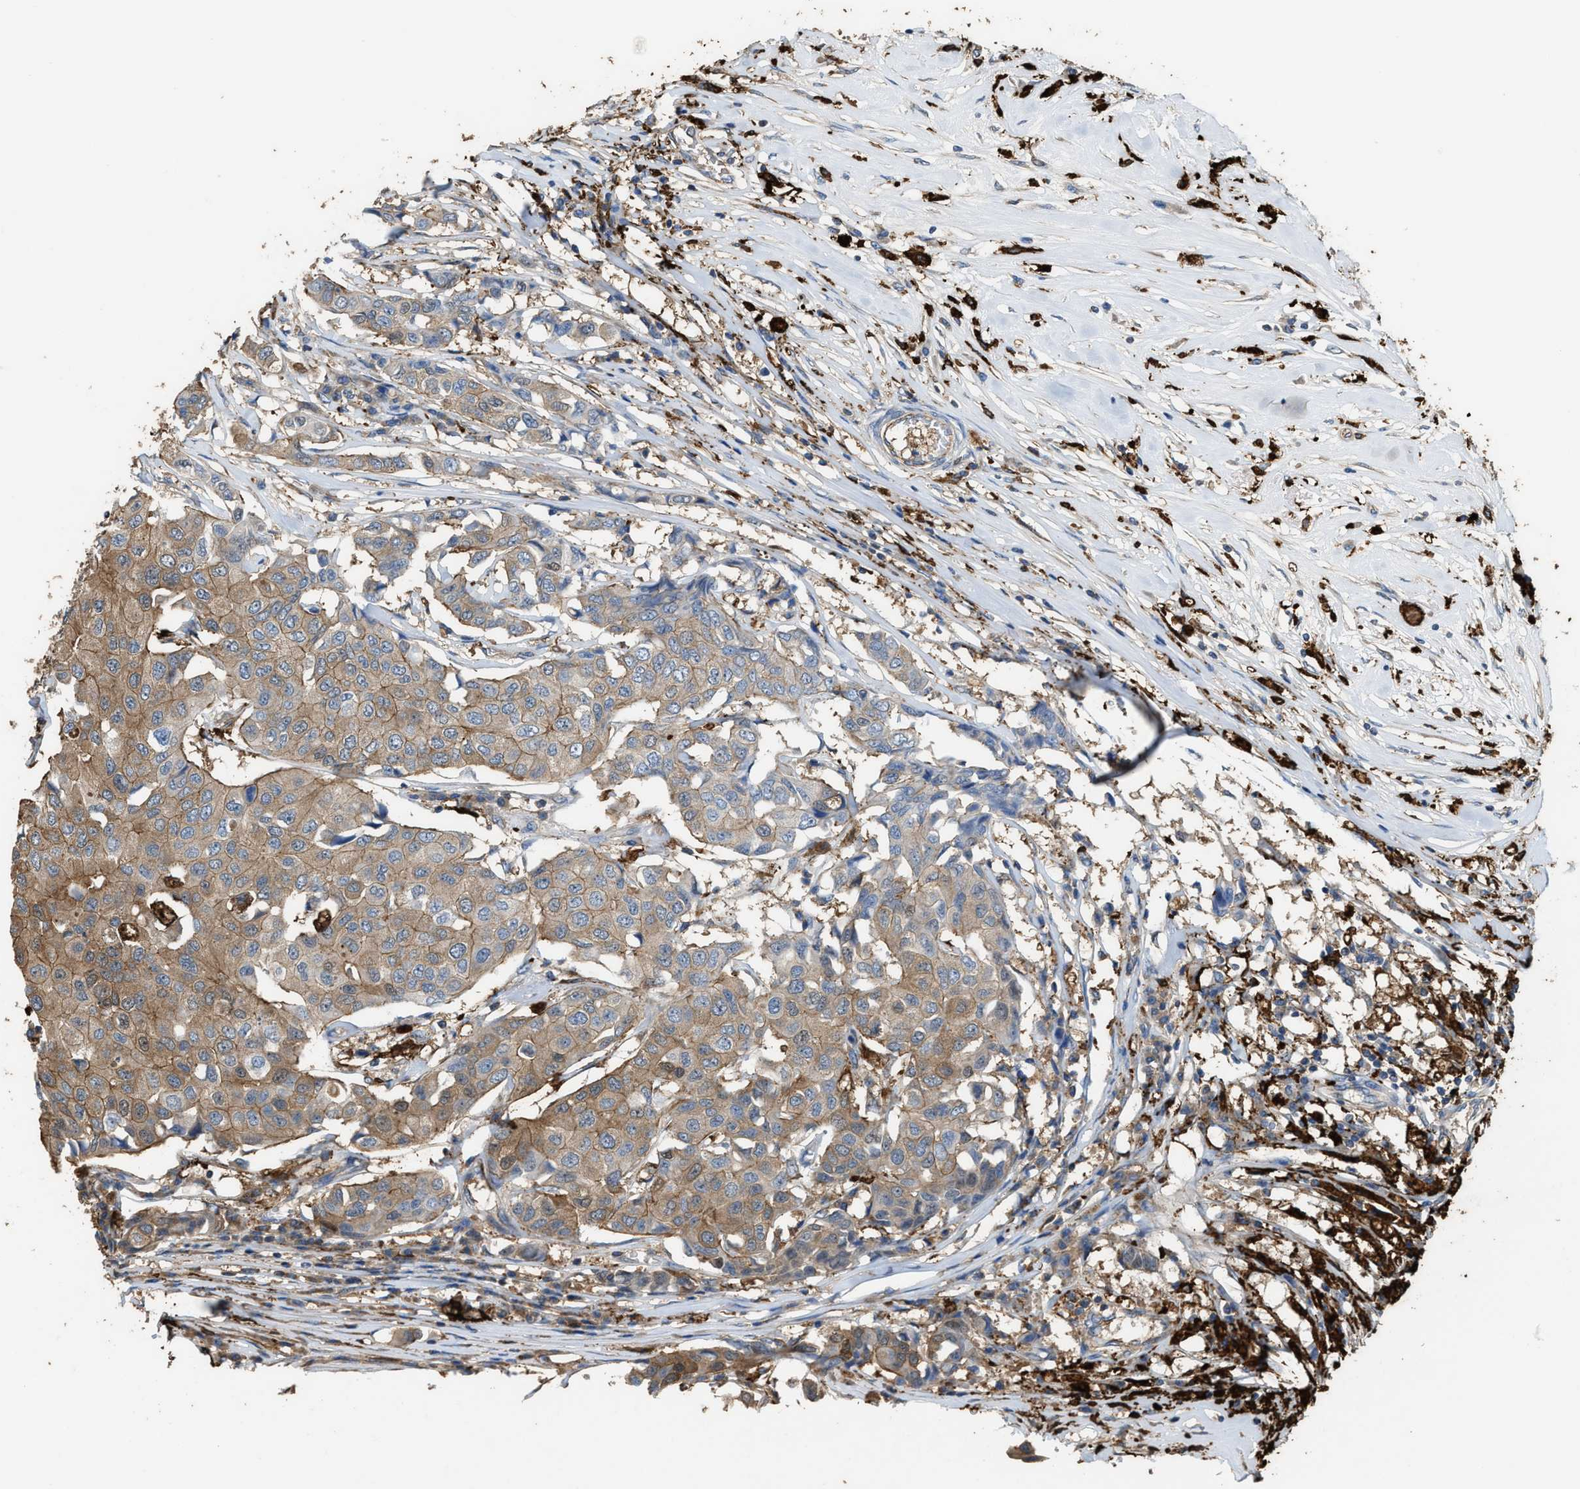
{"staining": {"intensity": "moderate", "quantity": ">75%", "location": "cytoplasmic/membranous"}, "tissue": "breast cancer", "cell_type": "Tumor cells", "image_type": "cancer", "snomed": [{"axis": "morphology", "description": "Duct carcinoma"}, {"axis": "topography", "description": "Breast"}], "caption": "Protein expression analysis of human breast cancer reveals moderate cytoplasmic/membranous expression in approximately >75% of tumor cells.", "gene": "ATIC", "patient": {"sex": "female", "age": 80}}